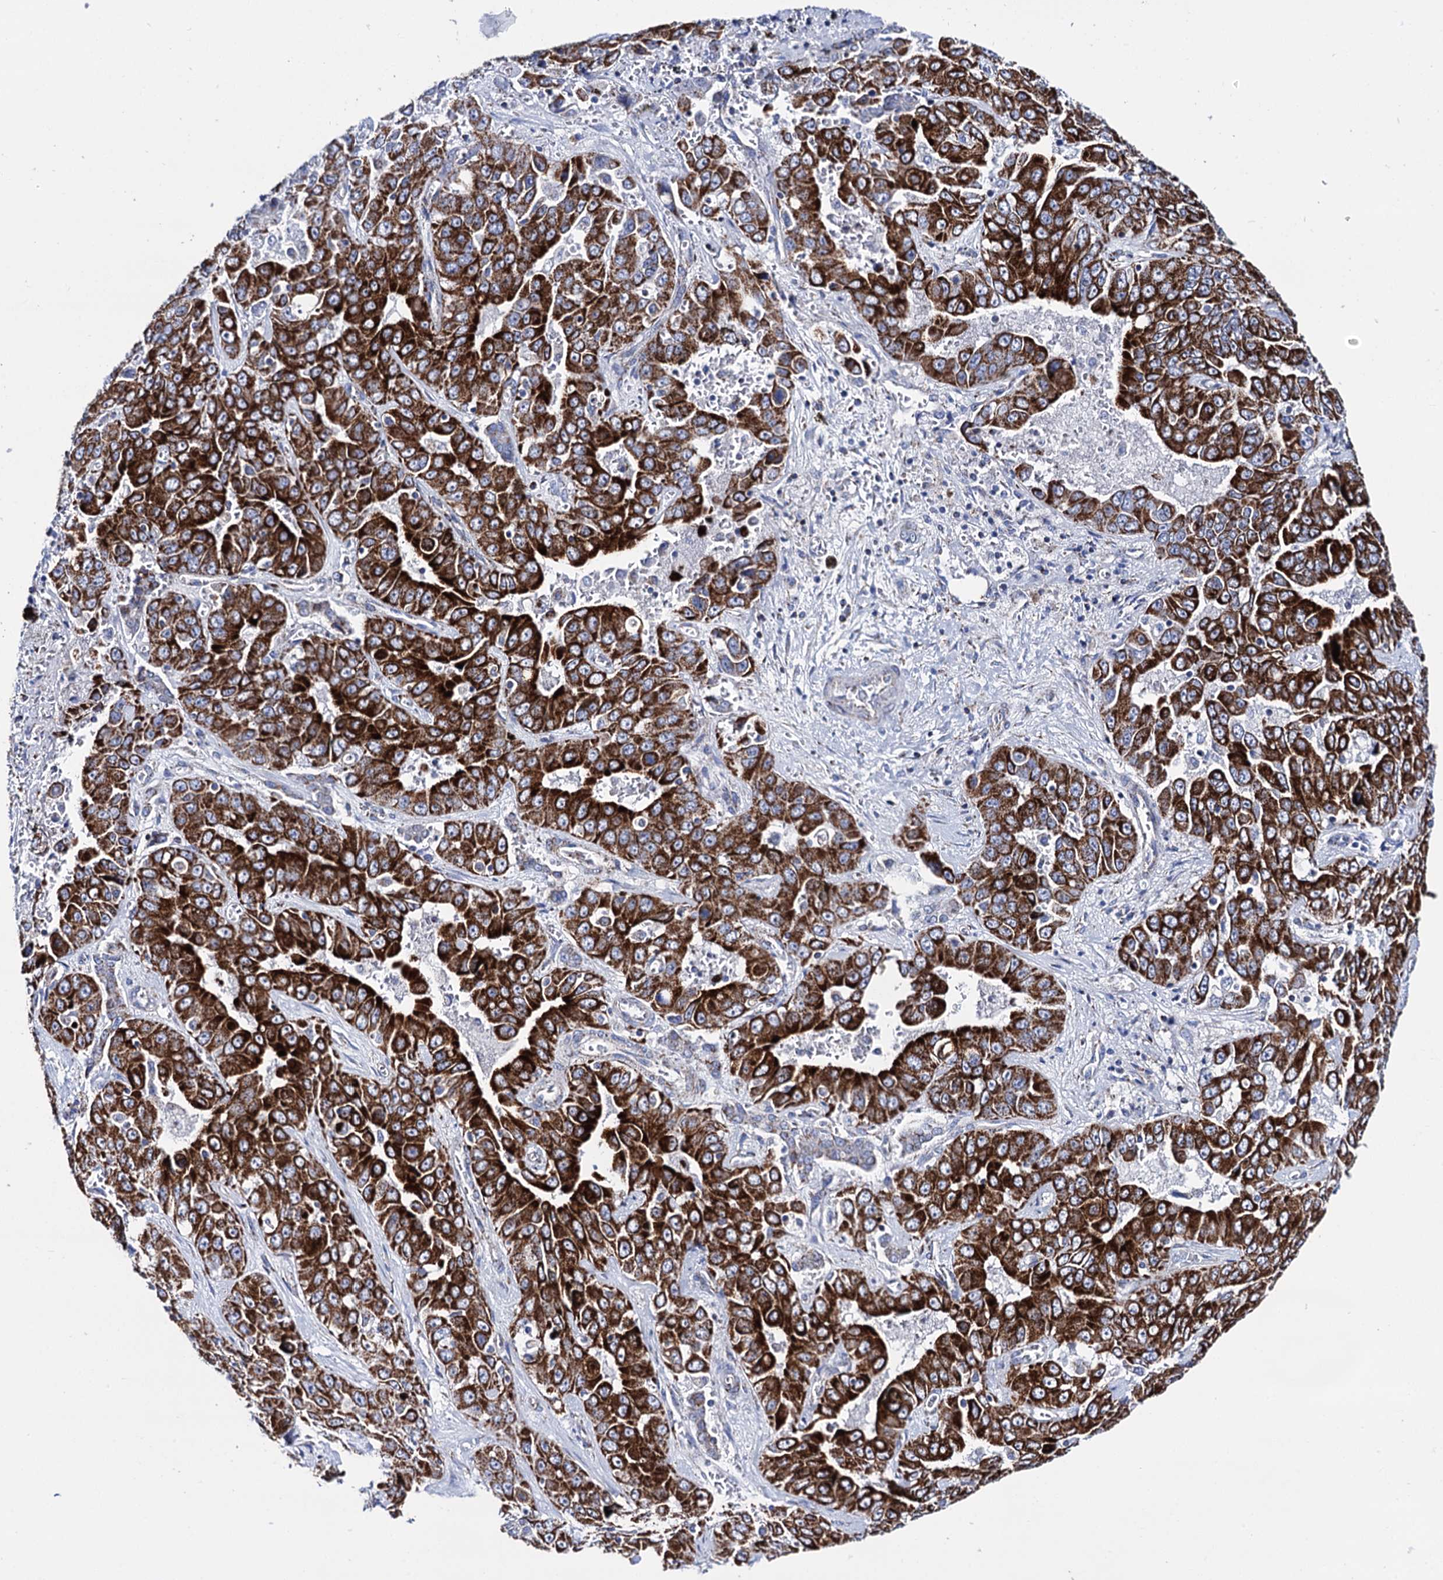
{"staining": {"intensity": "strong", "quantity": ">75%", "location": "cytoplasmic/membranous"}, "tissue": "liver cancer", "cell_type": "Tumor cells", "image_type": "cancer", "snomed": [{"axis": "morphology", "description": "Cholangiocarcinoma"}, {"axis": "topography", "description": "Liver"}], "caption": "There is high levels of strong cytoplasmic/membranous positivity in tumor cells of liver cancer (cholangiocarcinoma), as demonstrated by immunohistochemical staining (brown color).", "gene": "UBASH3B", "patient": {"sex": "female", "age": 52}}